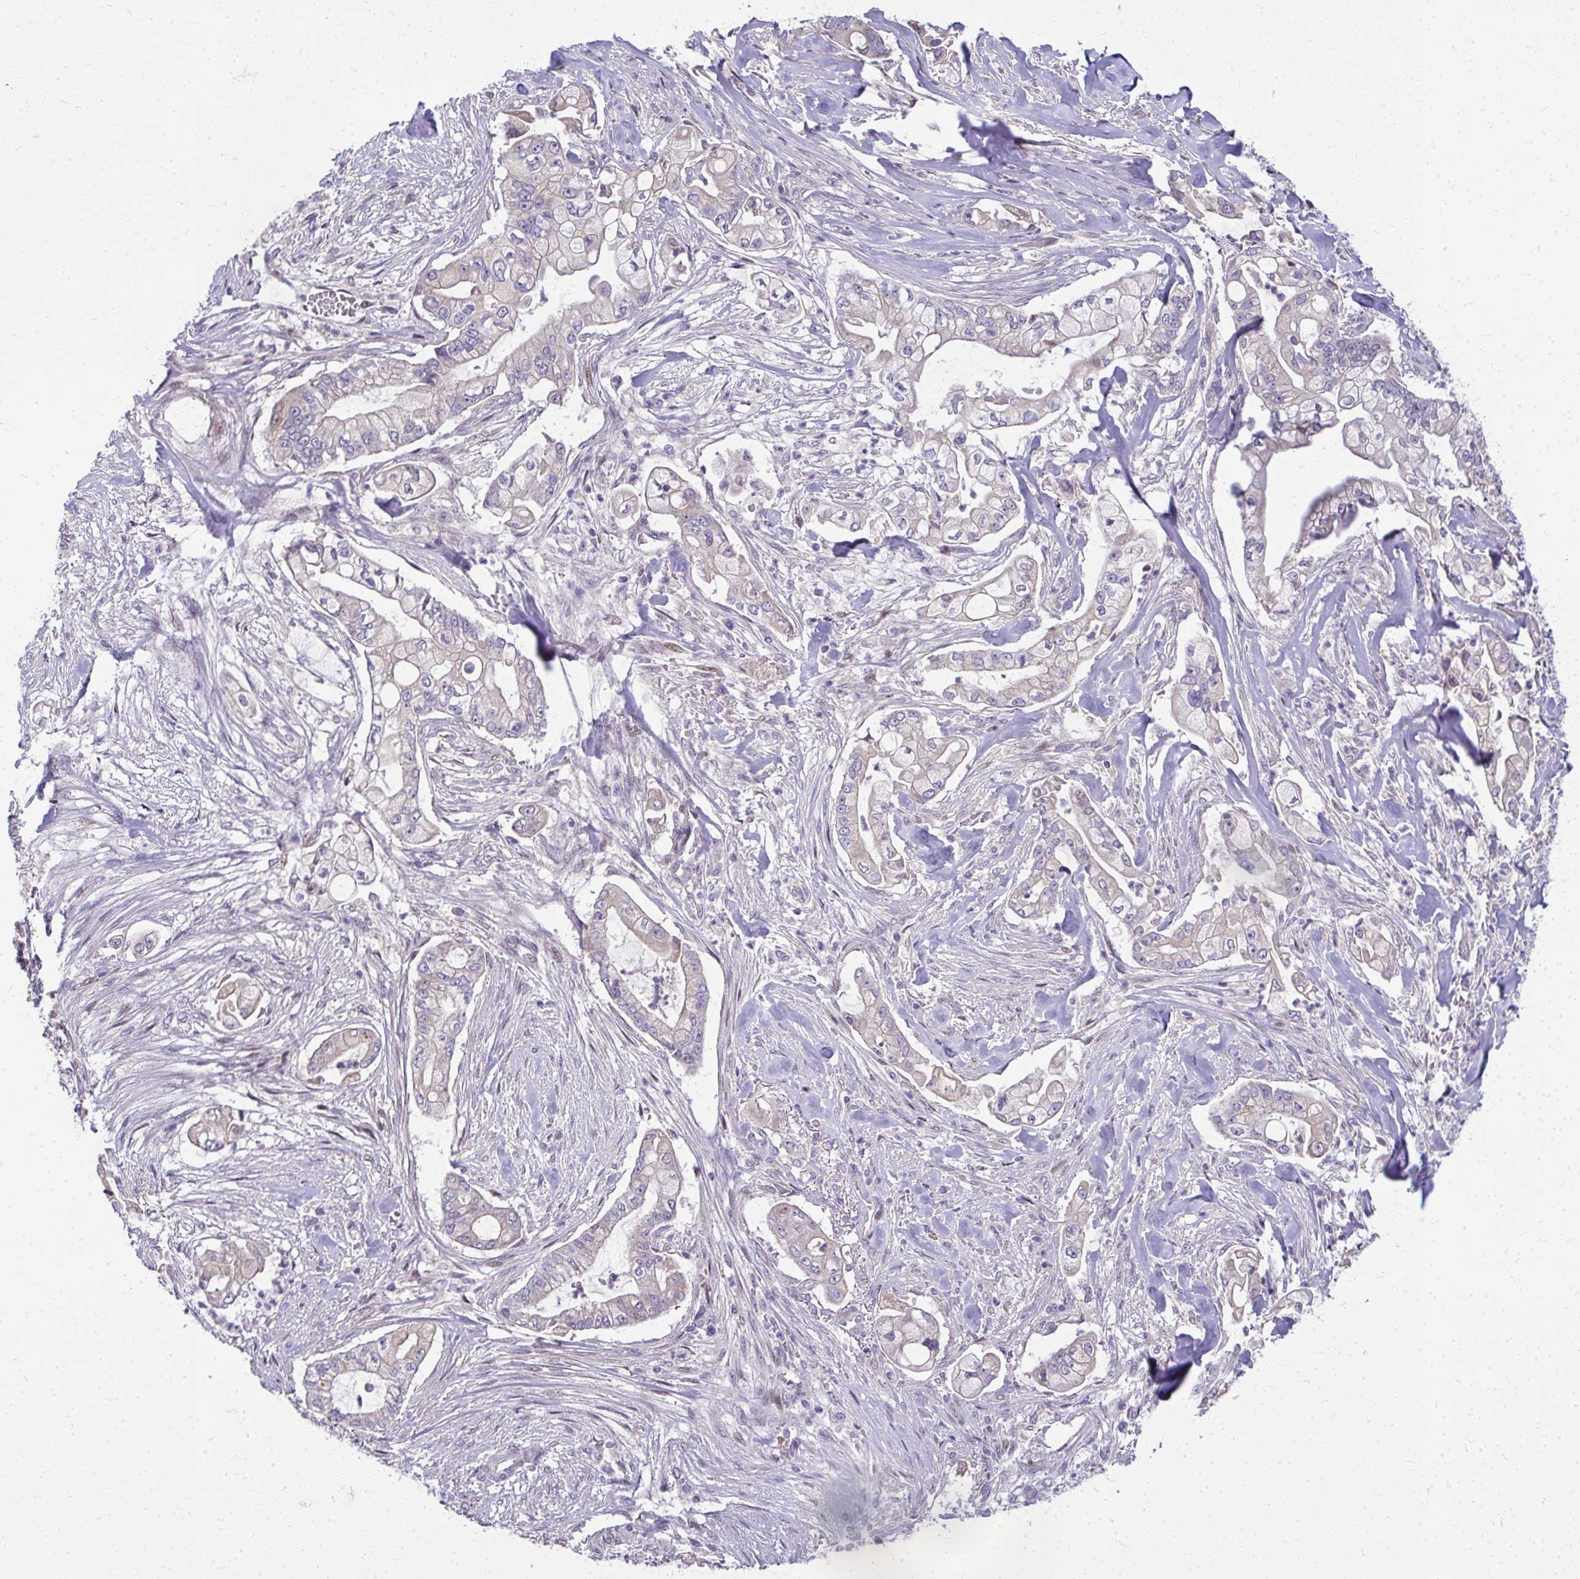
{"staining": {"intensity": "negative", "quantity": "none", "location": "none"}, "tissue": "pancreatic cancer", "cell_type": "Tumor cells", "image_type": "cancer", "snomed": [{"axis": "morphology", "description": "Adenocarcinoma, NOS"}, {"axis": "topography", "description": "Pancreas"}], "caption": "Photomicrograph shows no significant protein positivity in tumor cells of pancreatic cancer.", "gene": "ODF1", "patient": {"sex": "female", "age": 69}}